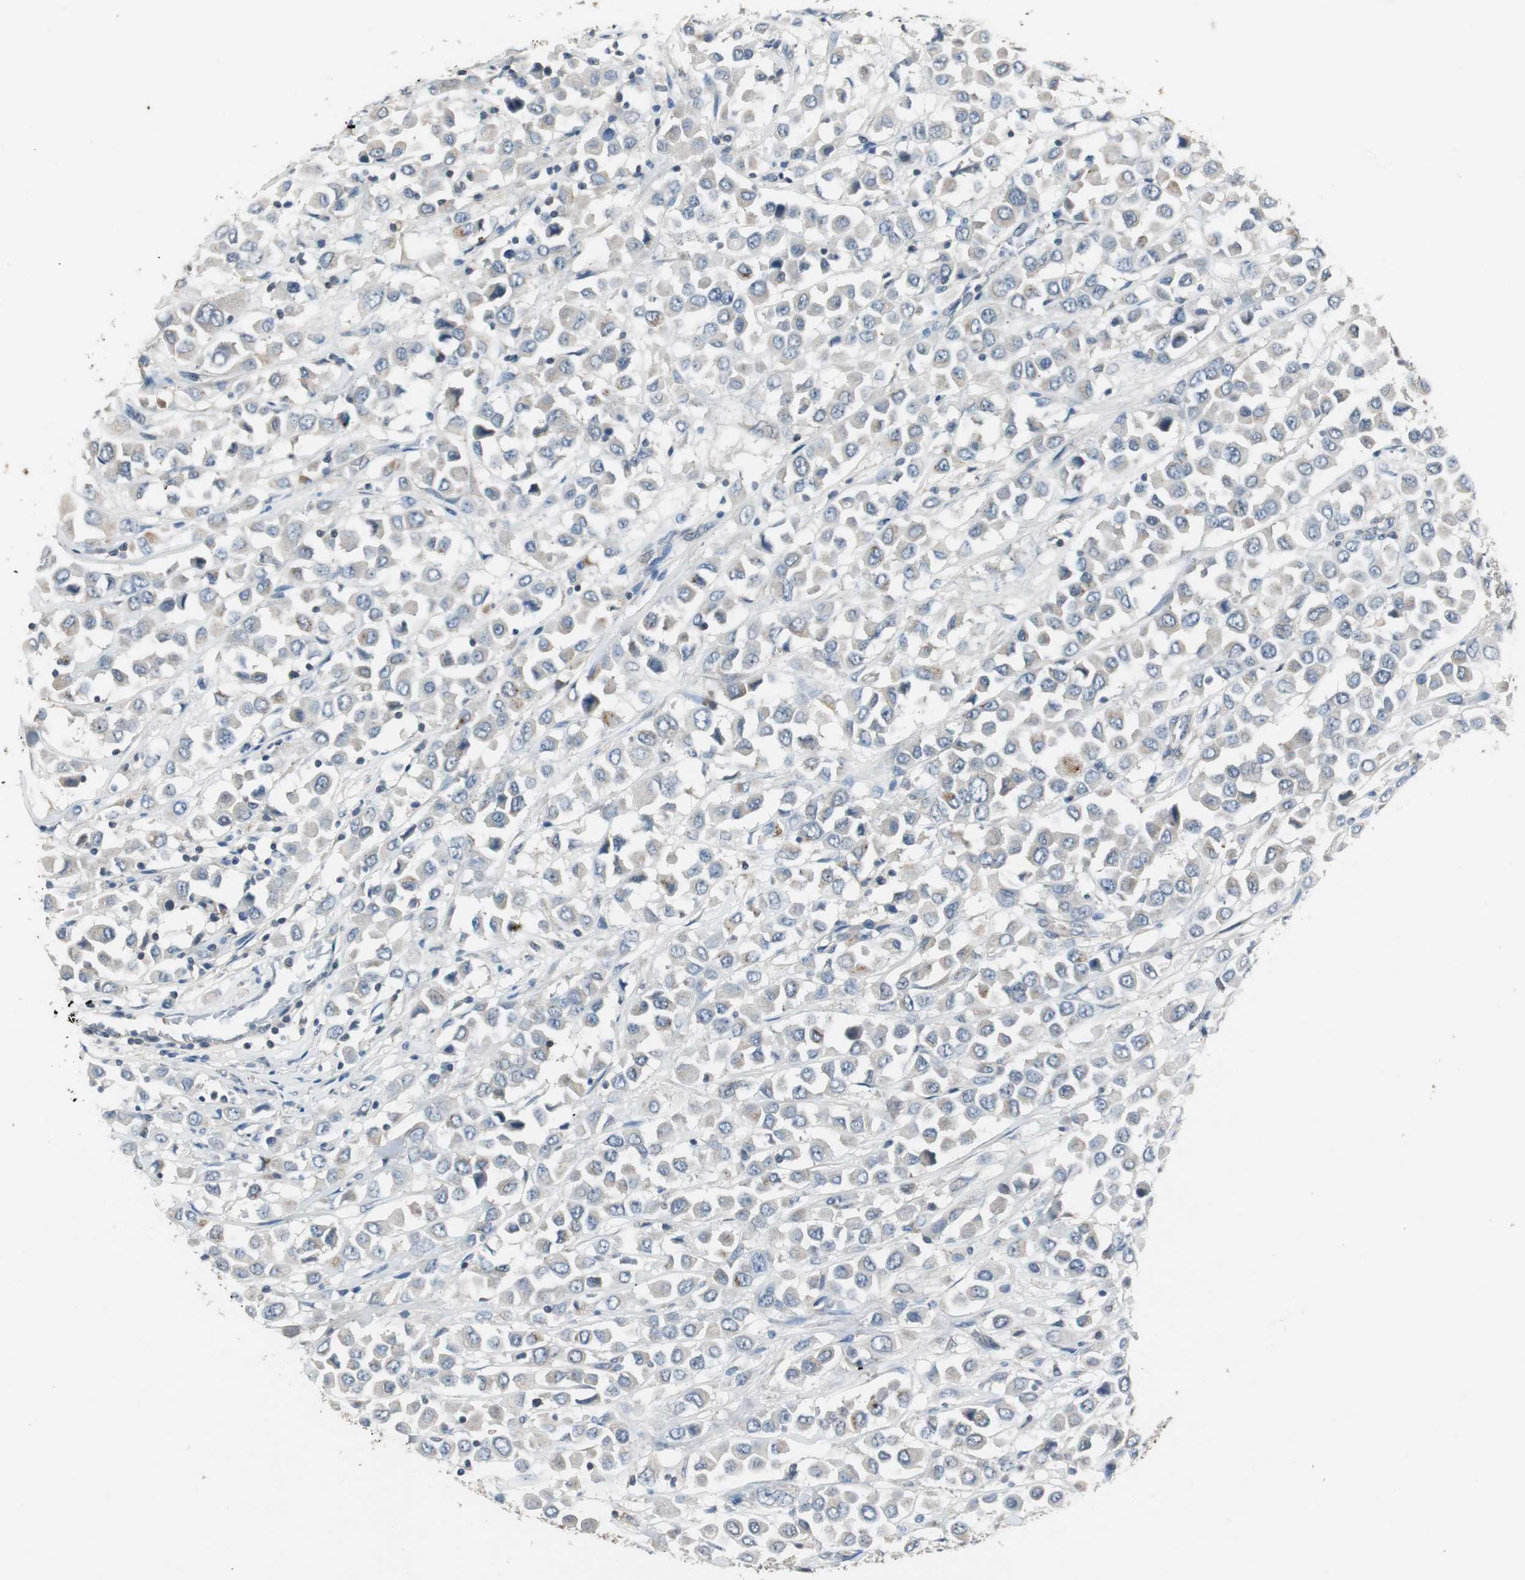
{"staining": {"intensity": "weak", "quantity": "<25%", "location": "cytoplasmic/membranous"}, "tissue": "breast cancer", "cell_type": "Tumor cells", "image_type": "cancer", "snomed": [{"axis": "morphology", "description": "Duct carcinoma"}, {"axis": "topography", "description": "Breast"}], "caption": "This is an immunohistochemistry (IHC) photomicrograph of human breast cancer (intraductal carcinoma). There is no expression in tumor cells.", "gene": "PTPRN2", "patient": {"sex": "female", "age": 61}}